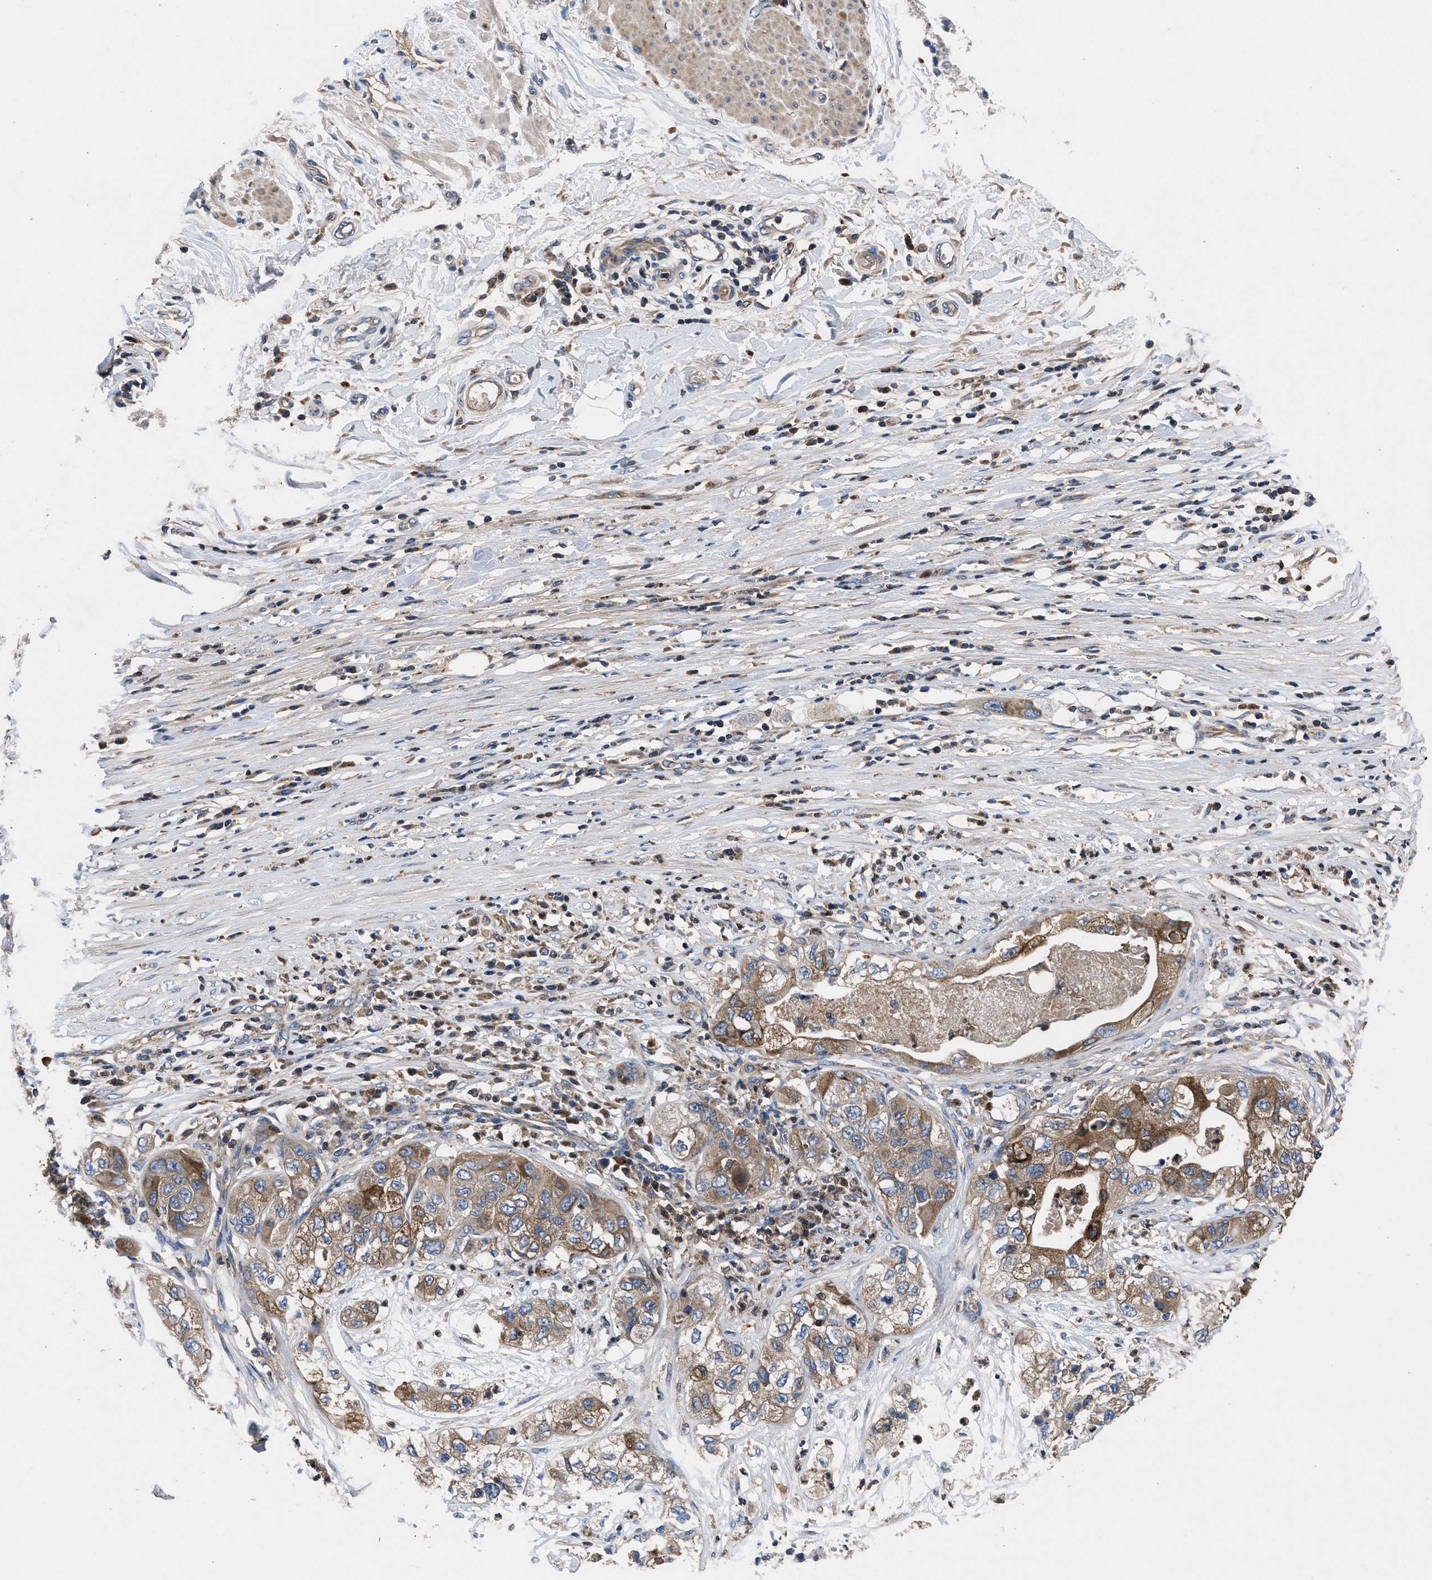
{"staining": {"intensity": "moderate", "quantity": ">75%", "location": "cytoplasmic/membranous"}, "tissue": "pancreatic cancer", "cell_type": "Tumor cells", "image_type": "cancer", "snomed": [{"axis": "morphology", "description": "Adenocarcinoma, NOS"}, {"axis": "topography", "description": "Pancreas"}], "caption": "Tumor cells display medium levels of moderate cytoplasmic/membranous expression in about >75% of cells in pancreatic cancer (adenocarcinoma).", "gene": "YBEY", "patient": {"sex": "female", "age": 78}}